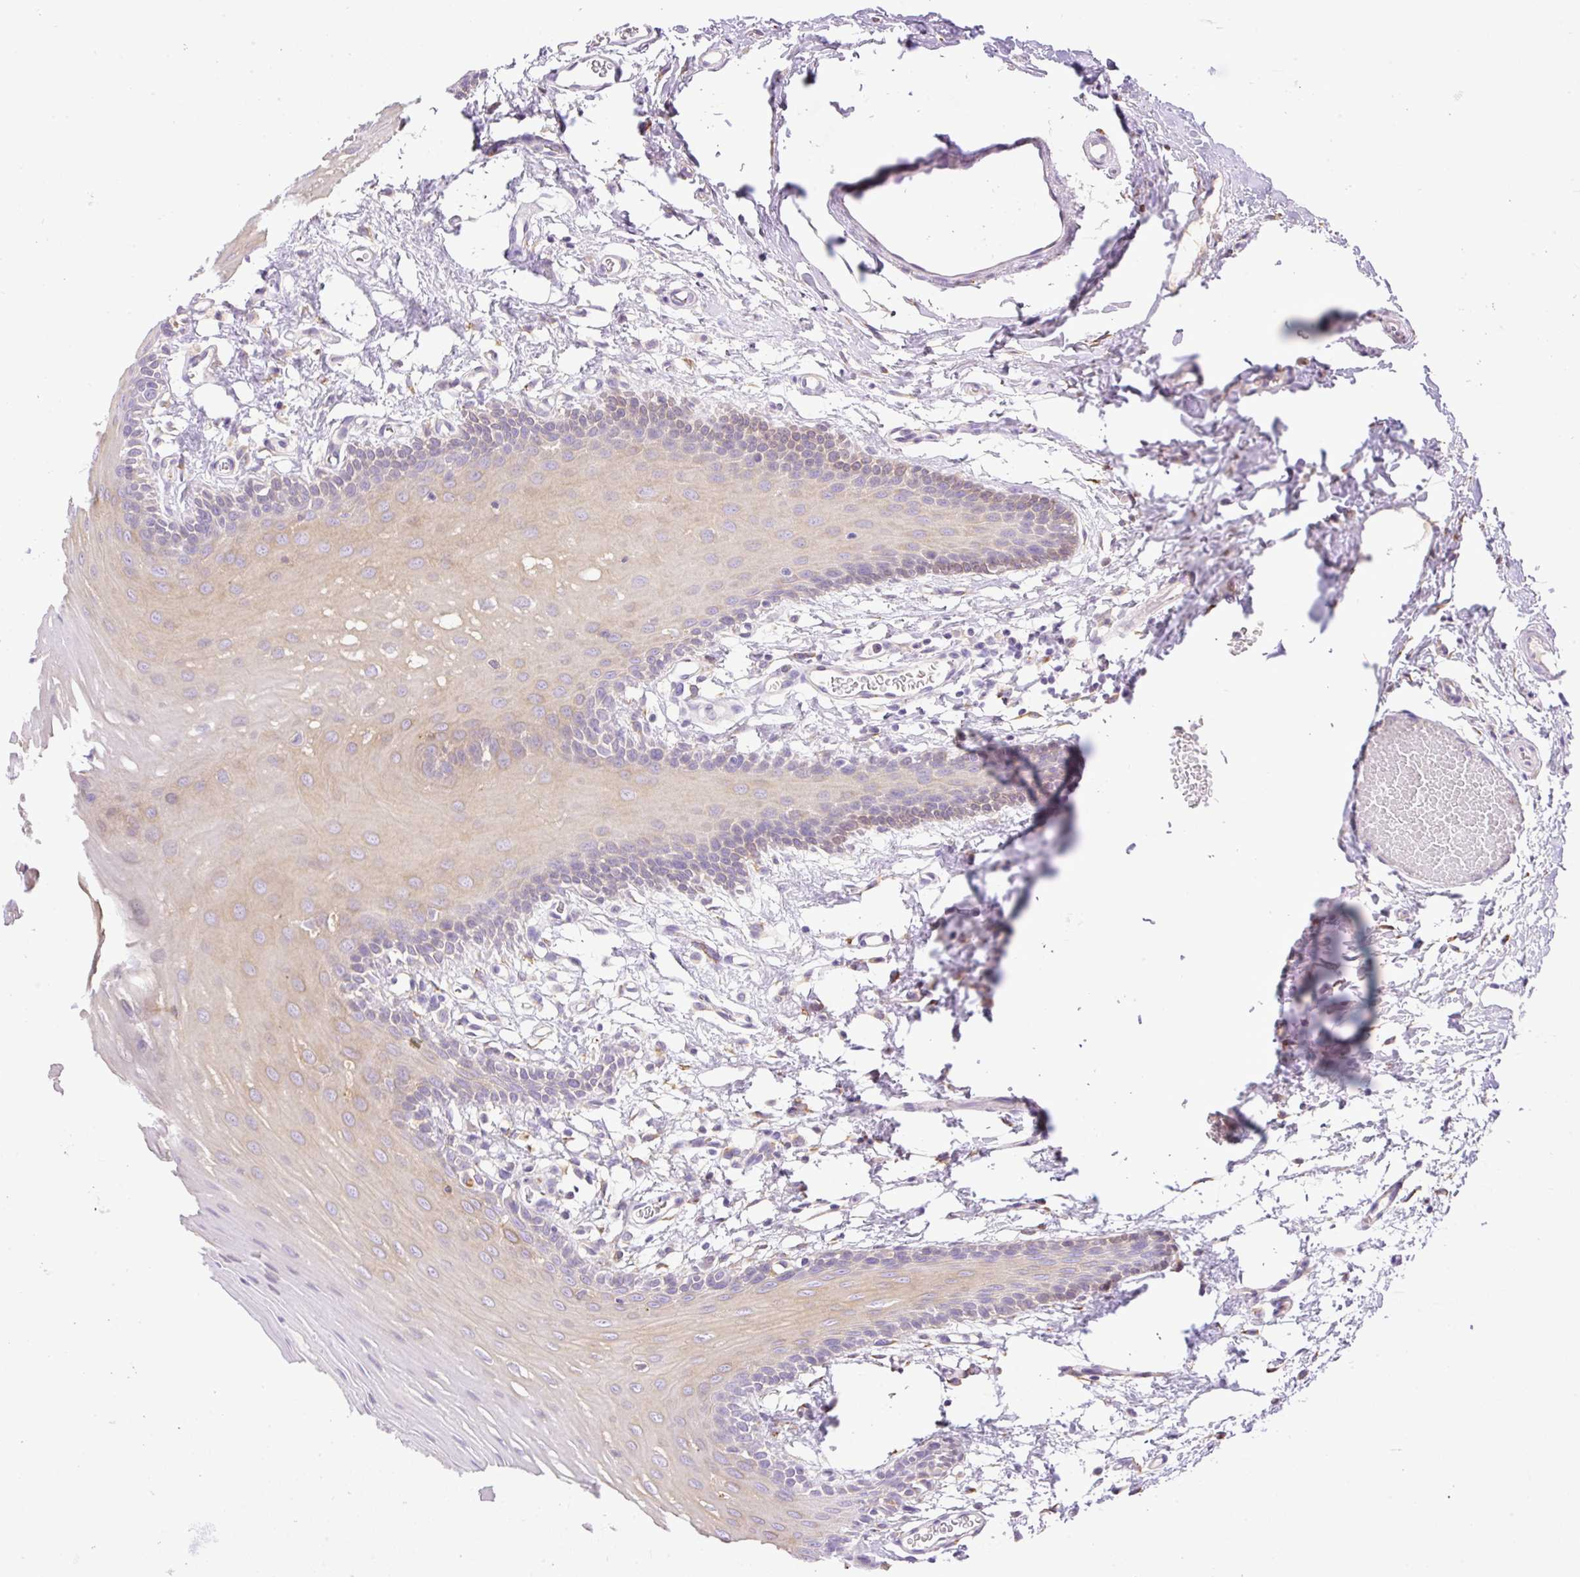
{"staining": {"intensity": "weak", "quantity": "<25%", "location": "cytoplasmic/membranous"}, "tissue": "oral mucosa", "cell_type": "Squamous epithelial cells", "image_type": "normal", "snomed": [{"axis": "morphology", "description": "Normal tissue, NOS"}, {"axis": "topography", "description": "Oral tissue"}, {"axis": "topography", "description": "Tounge, NOS"}], "caption": "Immunohistochemical staining of benign human oral mucosa exhibits no significant expression in squamous epithelial cells.", "gene": "POFUT1", "patient": {"sex": "female", "age": 60}}